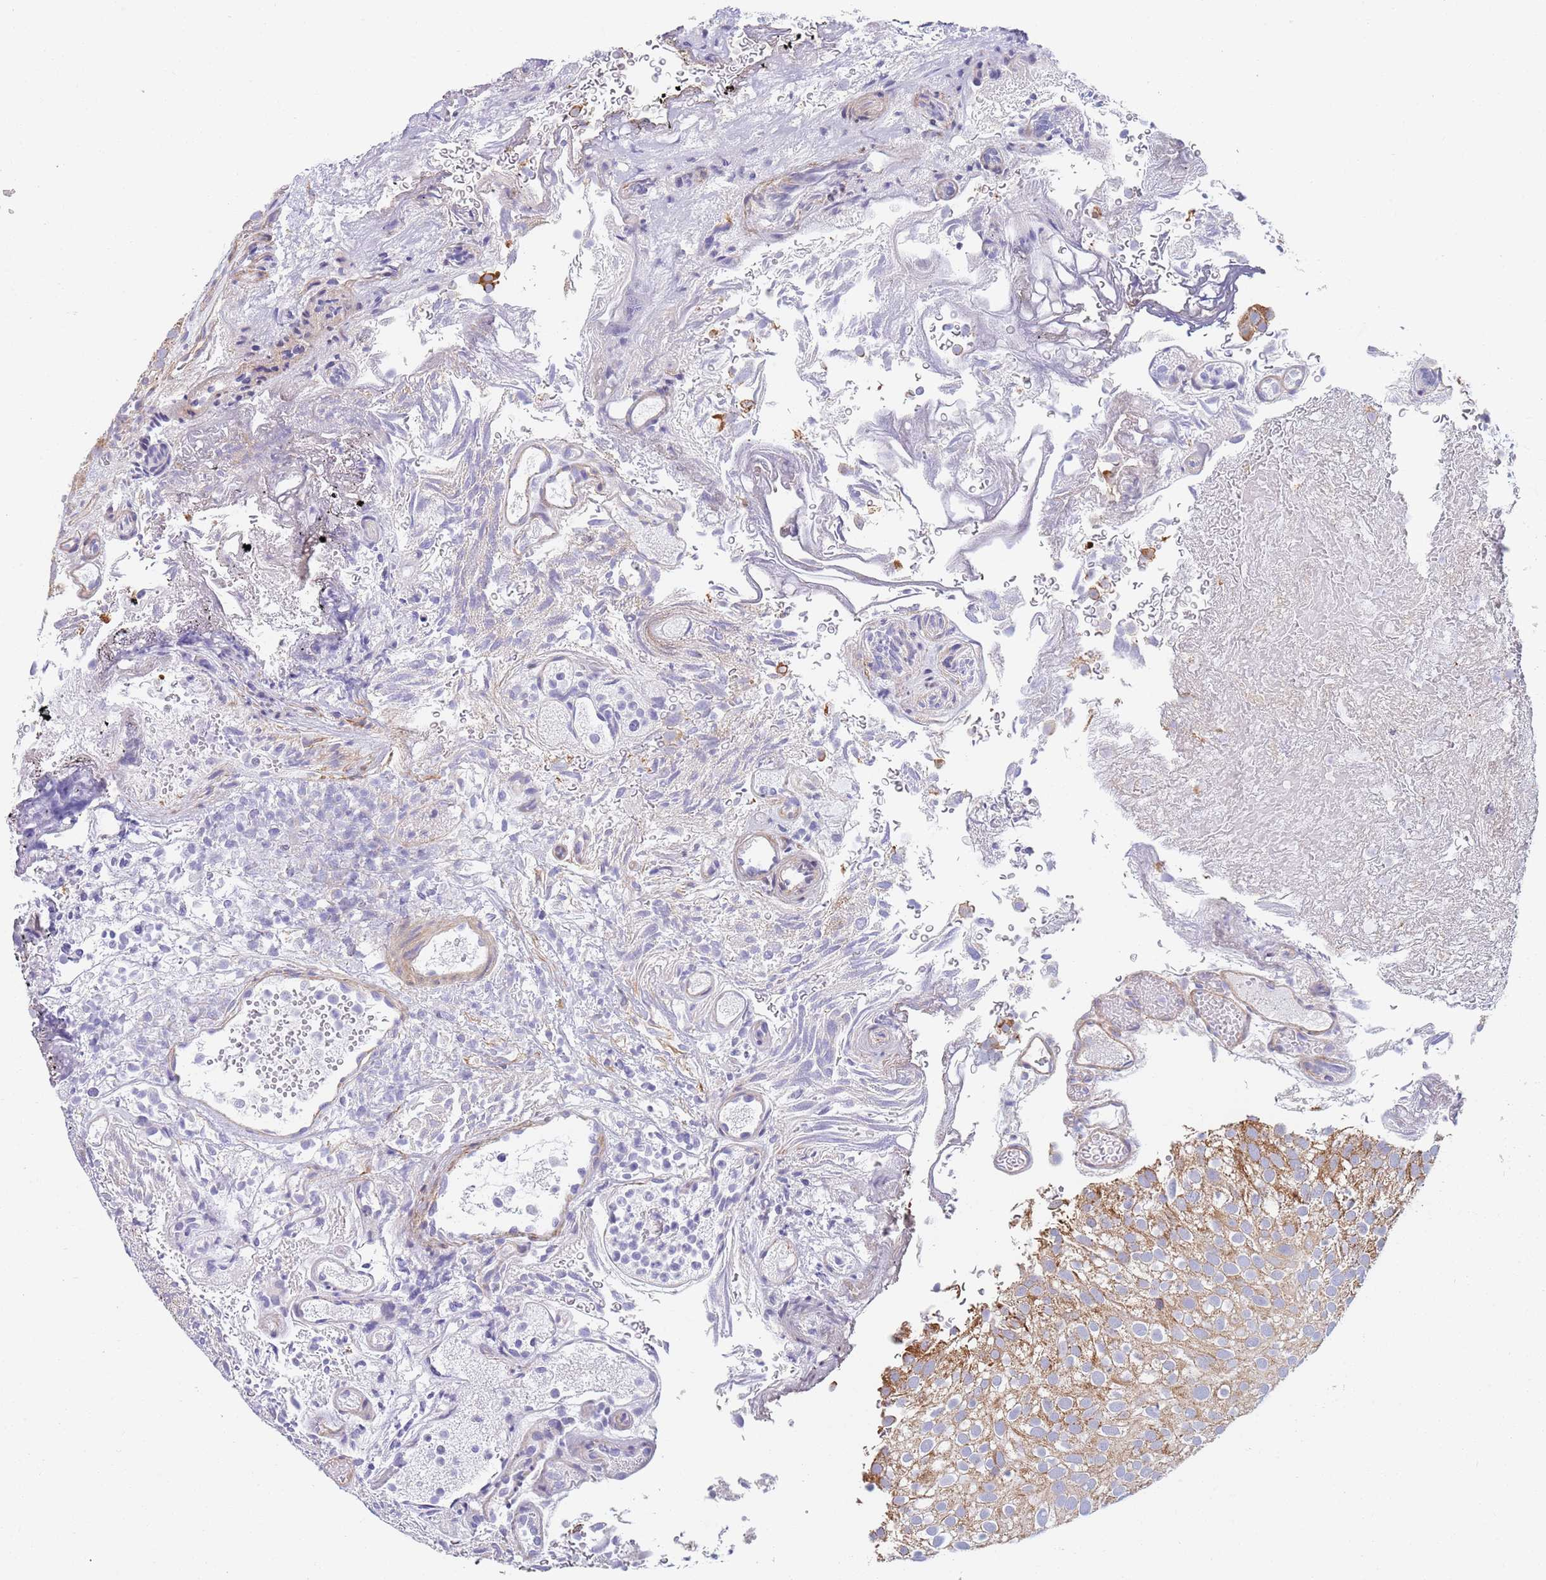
{"staining": {"intensity": "moderate", "quantity": "25%-75%", "location": "cytoplasmic/membranous"}, "tissue": "urothelial cancer", "cell_type": "Tumor cells", "image_type": "cancer", "snomed": [{"axis": "morphology", "description": "Urothelial carcinoma, Low grade"}, {"axis": "topography", "description": "Urinary bladder"}], "caption": "Urothelial carcinoma (low-grade) stained with IHC reveals moderate cytoplasmic/membranous staining in about 25%-75% of tumor cells.", "gene": "PWWP3A", "patient": {"sex": "male", "age": 78}}